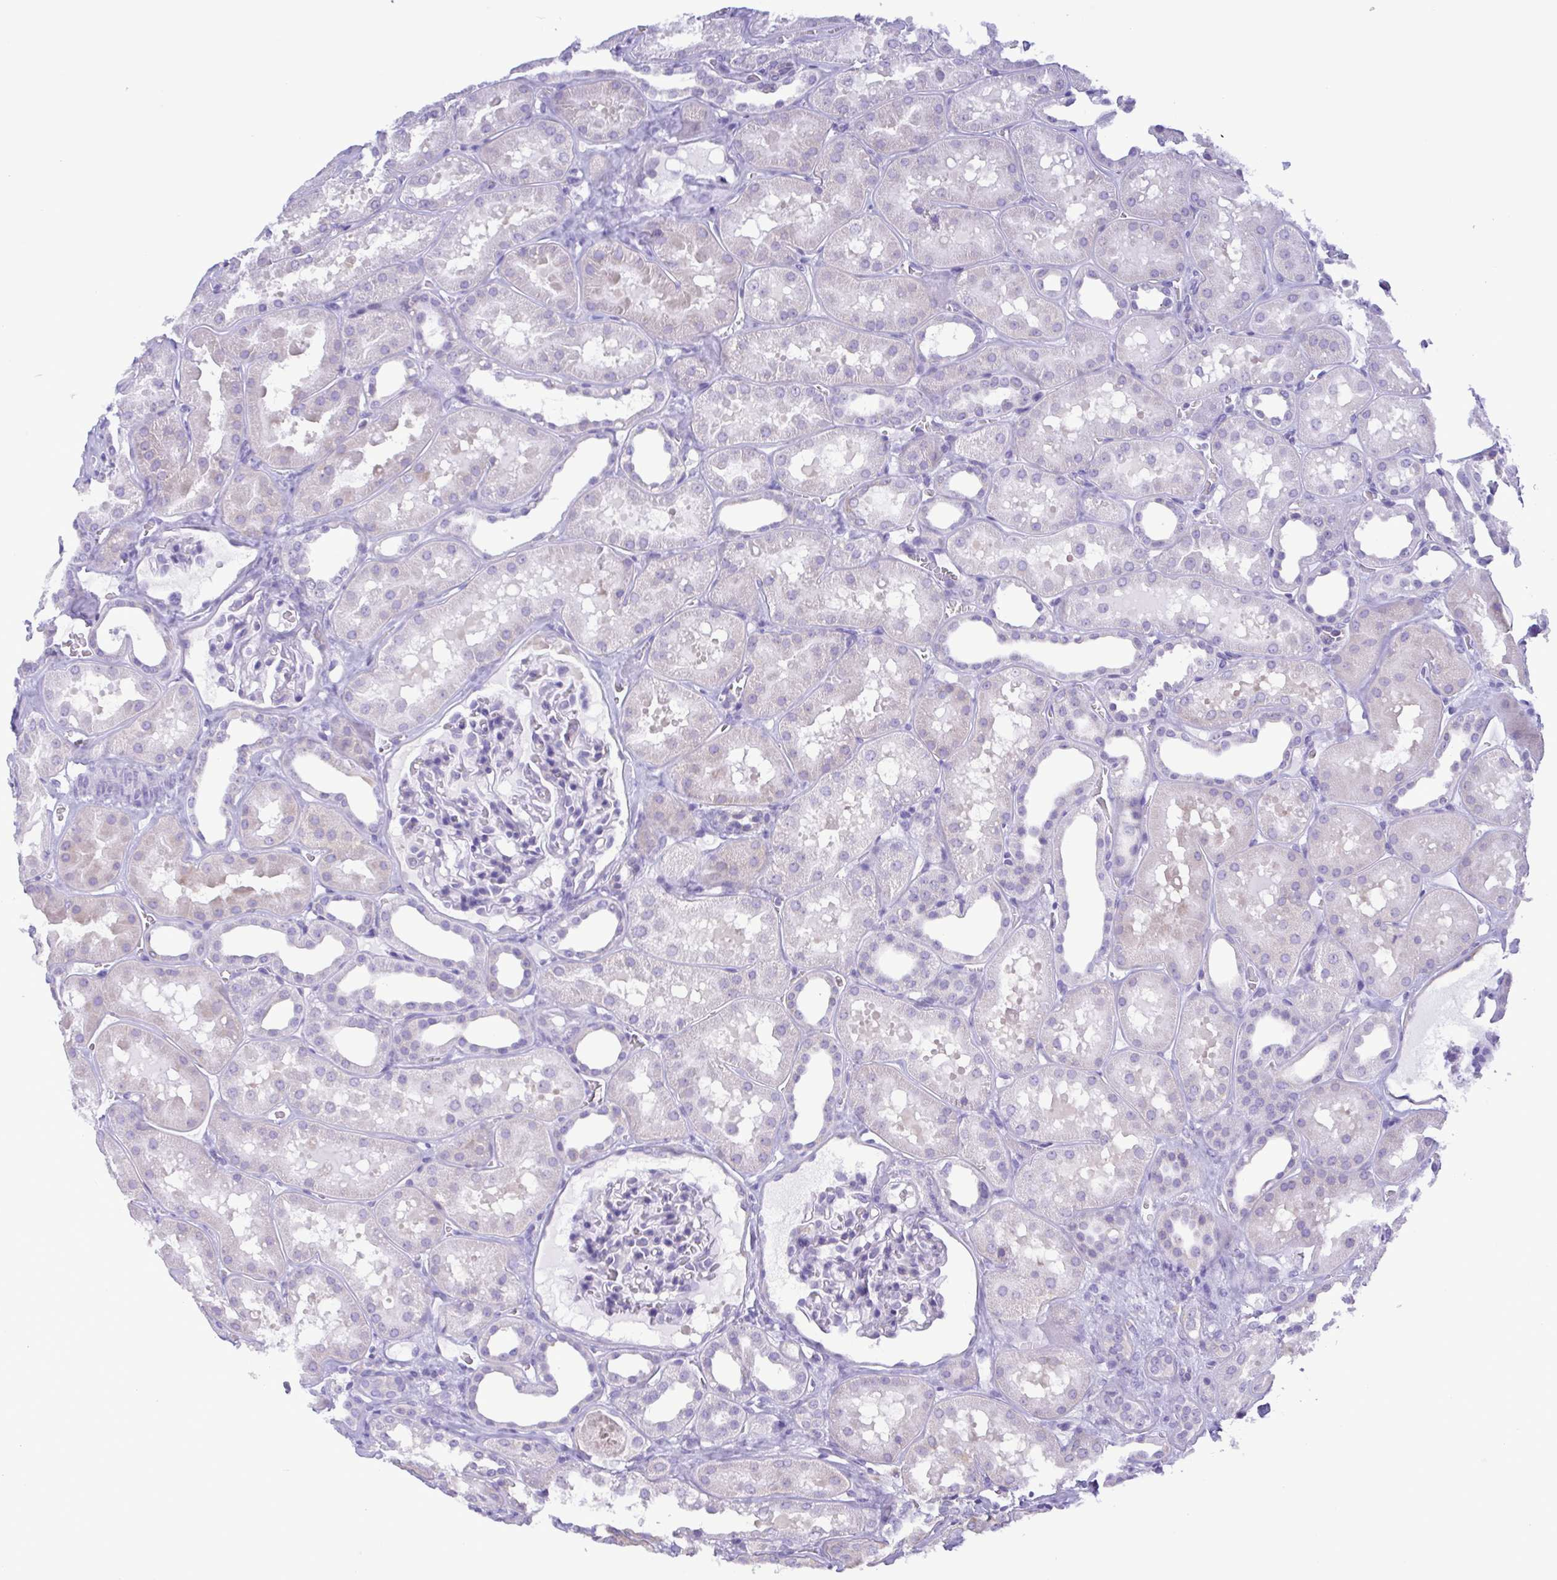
{"staining": {"intensity": "negative", "quantity": "none", "location": "none"}, "tissue": "kidney", "cell_type": "Cells in glomeruli", "image_type": "normal", "snomed": [{"axis": "morphology", "description": "Normal tissue, NOS"}, {"axis": "topography", "description": "Kidney"}], "caption": "This is a photomicrograph of immunohistochemistry (IHC) staining of benign kidney, which shows no staining in cells in glomeruli. The staining was performed using DAB (3,3'-diaminobenzidine) to visualize the protein expression in brown, while the nuclei were stained in blue with hematoxylin (Magnification: 20x).", "gene": "TNNI3", "patient": {"sex": "female", "age": 41}}